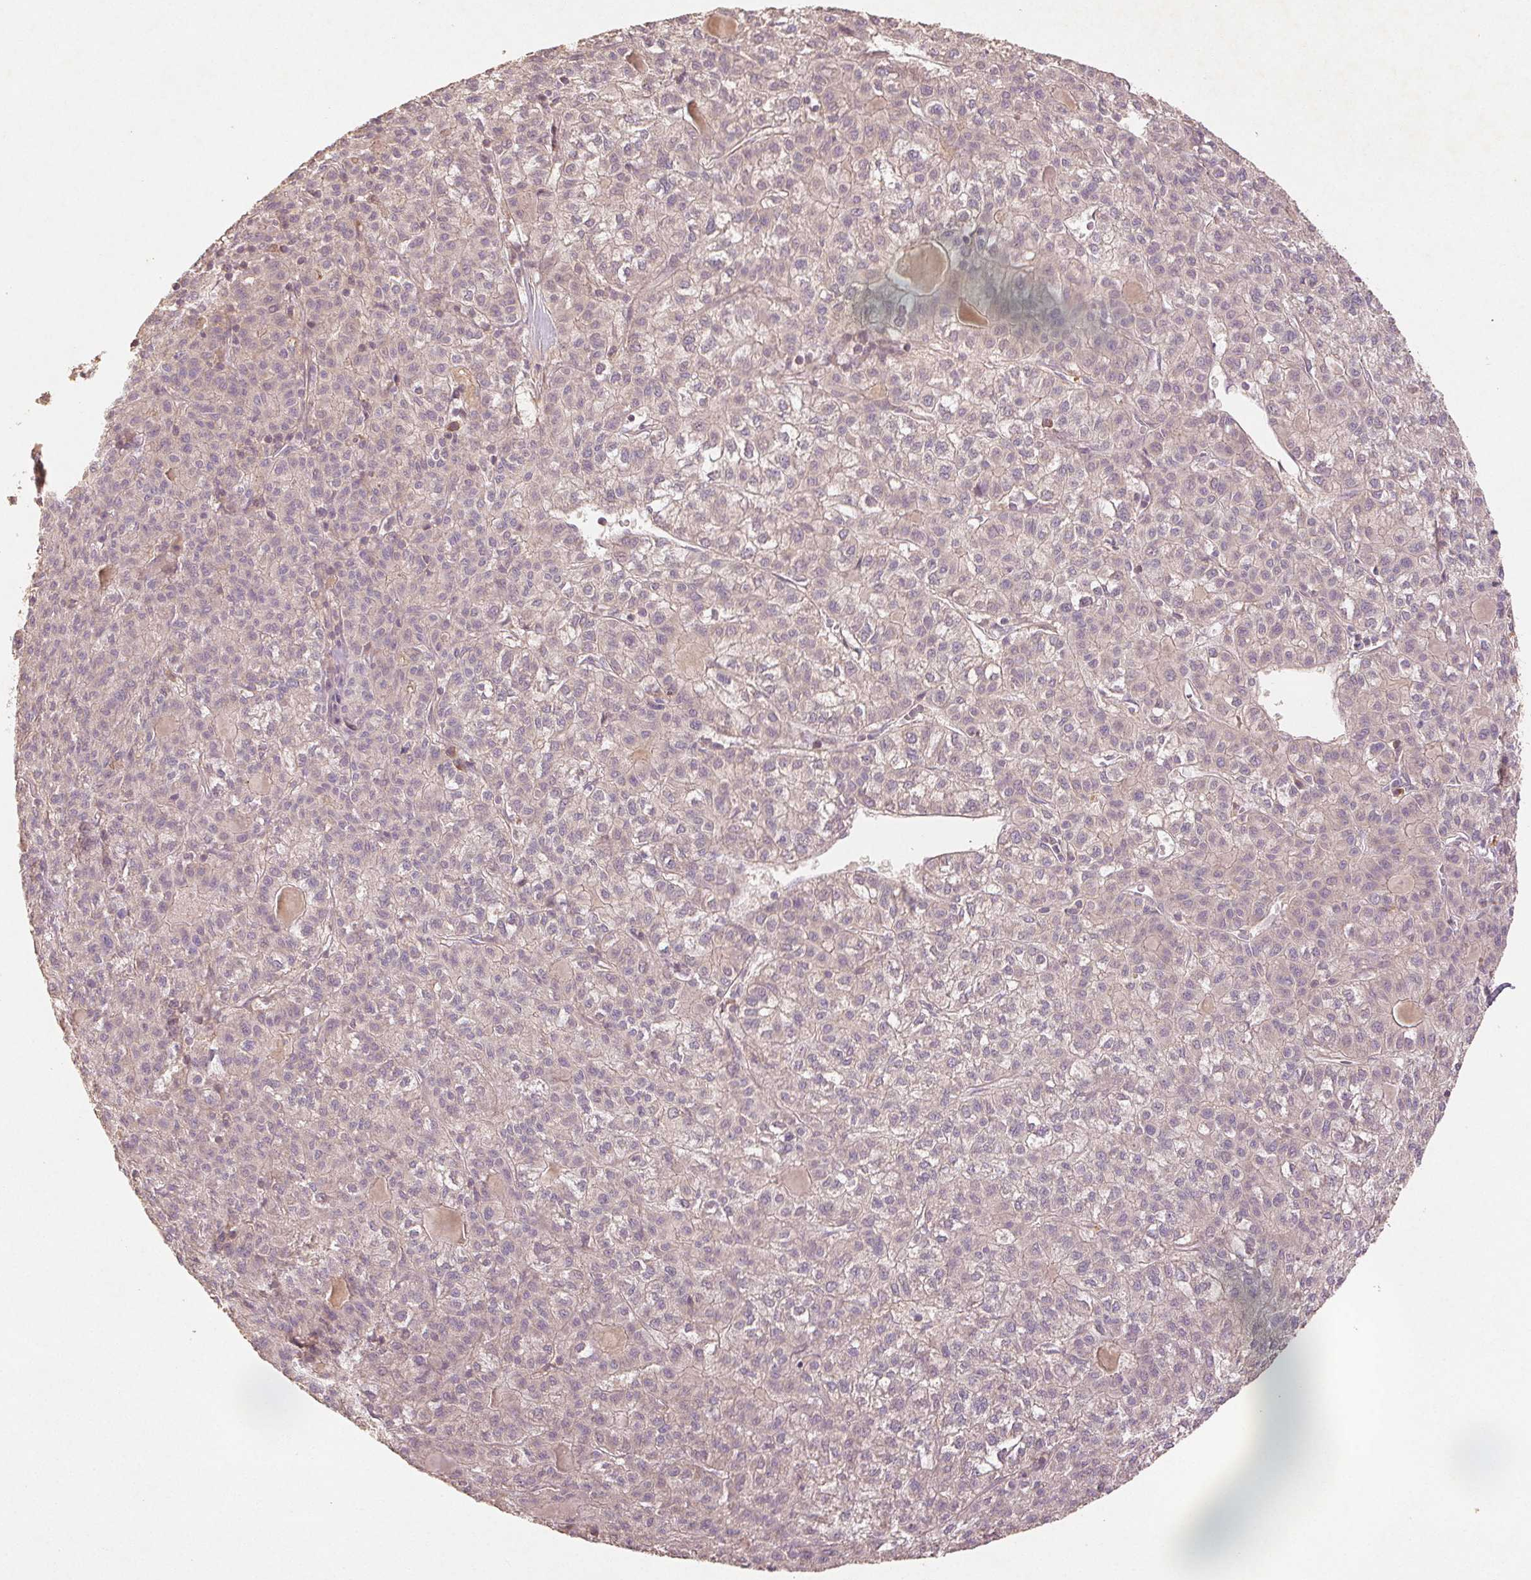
{"staining": {"intensity": "negative", "quantity": "none", "location": "none"}, "tissue": "liver cancer", "cell_type": "Tumor cells", "image_type": "cancer", "snomed": [{"axis": "morphology", "description": "Carcinoma, Hepatocellular, NOS"}, {"axis": "topography", "description": "Liver"}], "caption": "Tumor cells show no significant expression in liver cancer (hepatocellular carcinoma). (DAB (3,3'-diaminobenzidine) immunohistochemistry (IHC) with hematoxylin counter stain).", "gene": "YIF1B", "patient": {"sex": "female", "age": 43}}